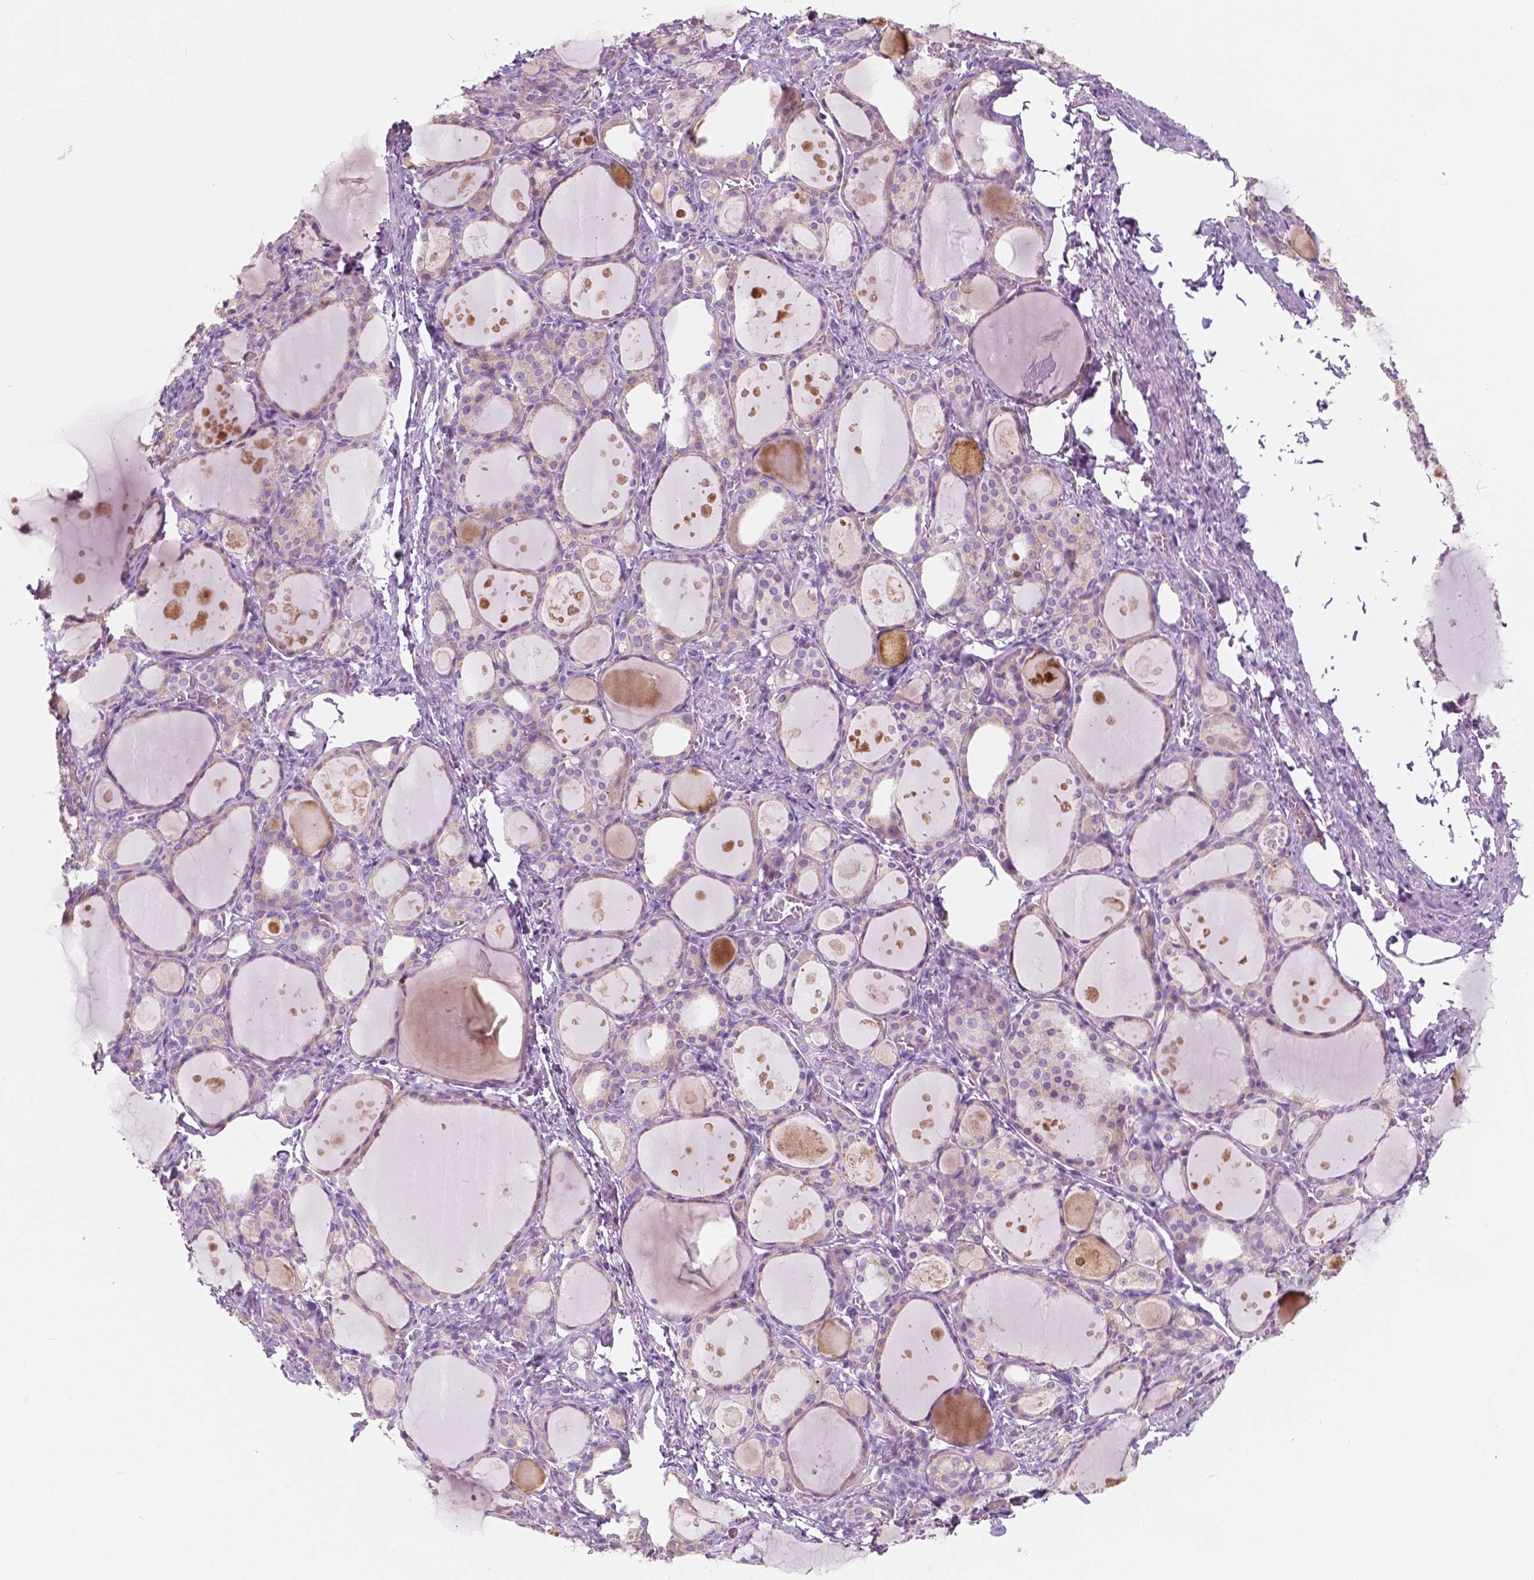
{"staining": {"intensity": "weak", "quantity": "25%-75%", "location": "cytoplasmic/membranous"}, "tissue": "thyroid gland", "cell_type": "Glandular cells", "image_type": "normal", "snomed": [{"axis": "morphology", "description": "Normal tissue, NOS"}, {"axis": "topography", "description": "Thyroid gland"}], "caption": "Immunohistochemistry (IHC) photomicrograph of normal thyroid gland: human thyroid gland stained using immunohistochemistry (IHC) displays low levels of weak protein expression localized specifically in the cytoplasmic/membranous of glandular cells, appearing as a cytoplasmic/membranous brown color.", "gene": "SEMA4A", "patient": {"sex": "male", "age": 68}}